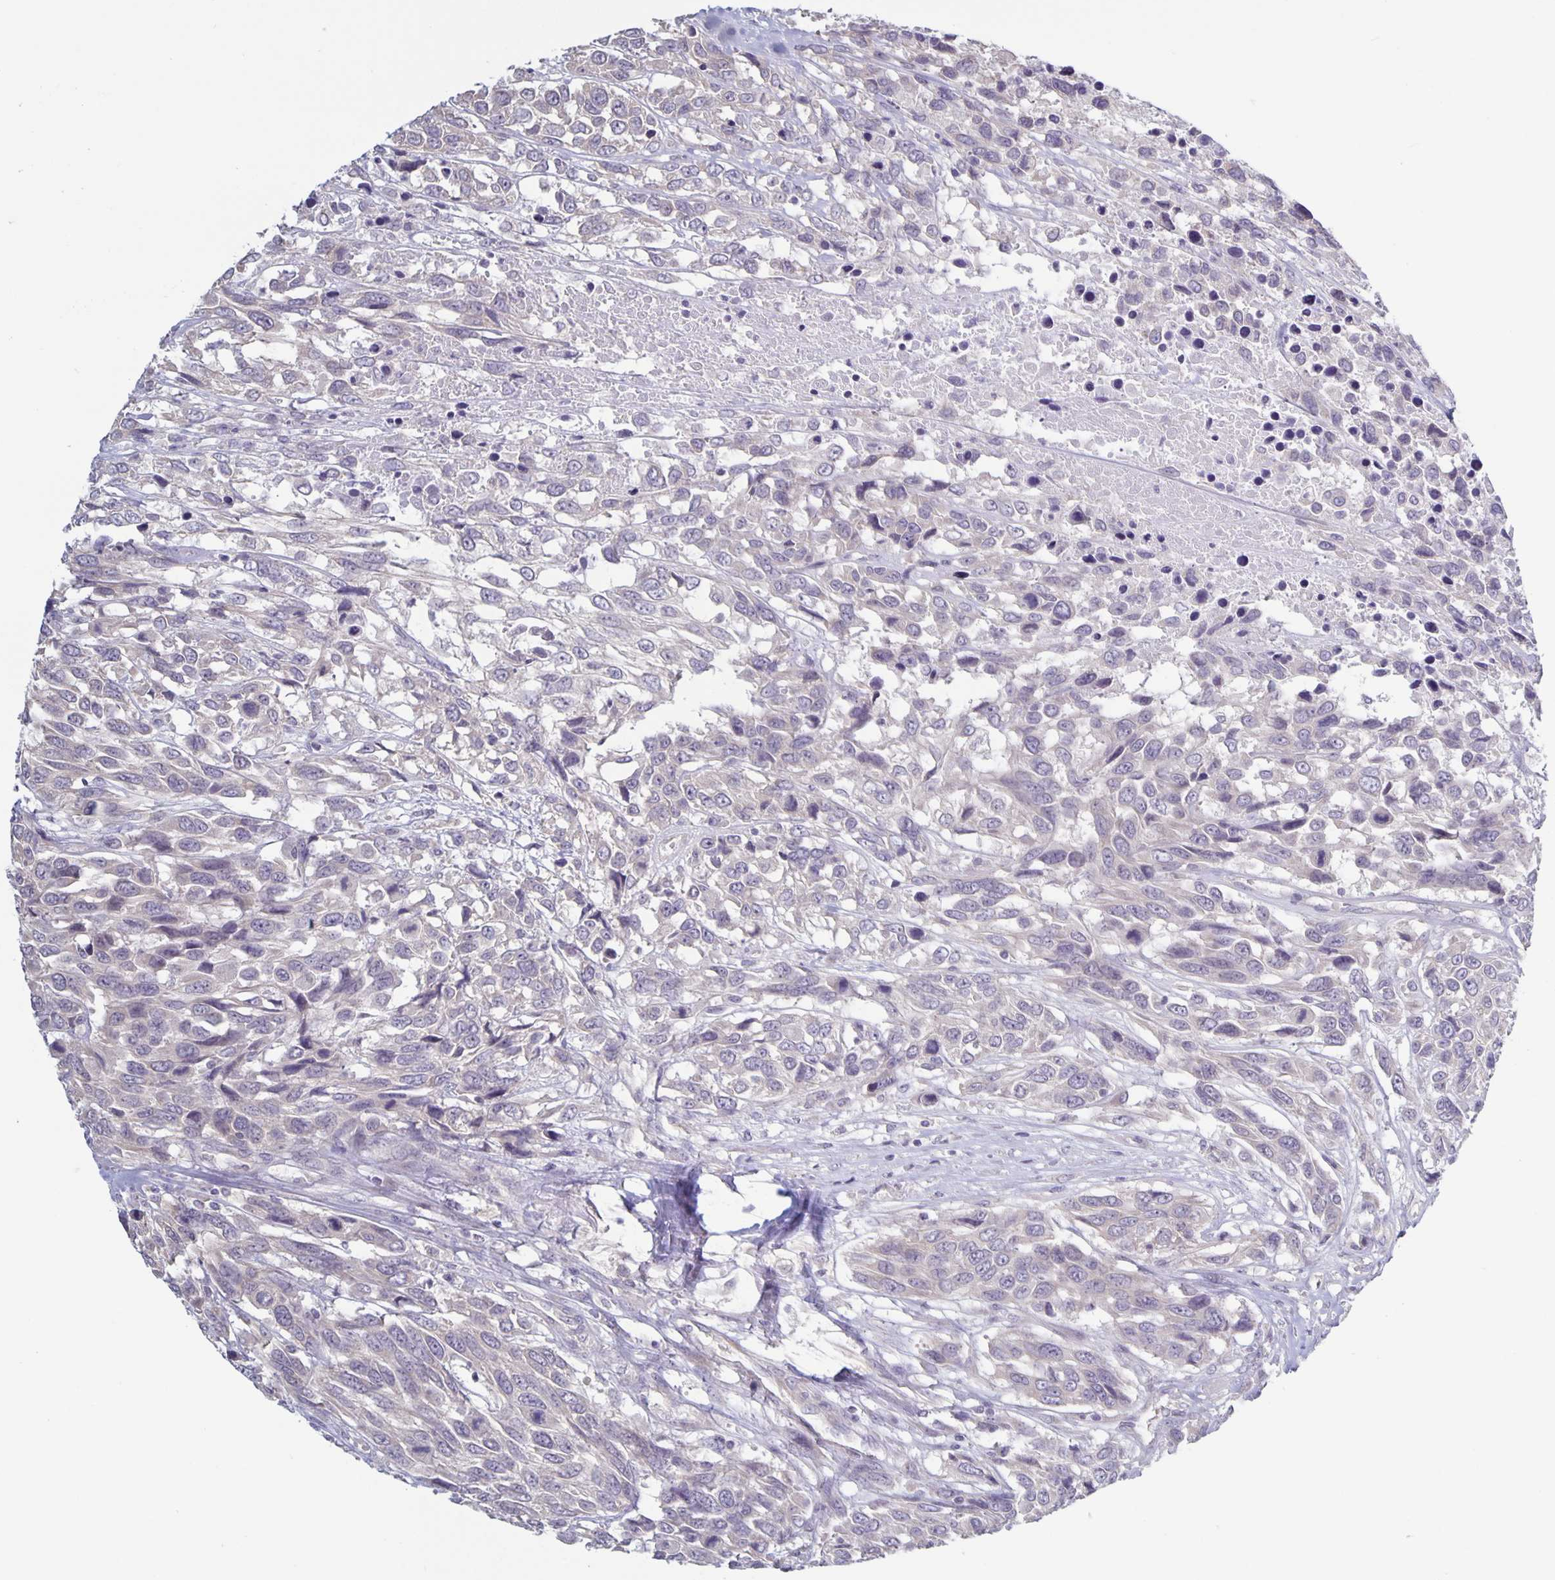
{"staining": {"intensity": "negative", "quantity": "none", "location": "none"}, "tissue": "urothelial cancer", "cell_type": "Tumor cells", "image_type": "cancer", "snomed": [{"axis": "morphology", "description": "Urothelial carcinoma, High grade"}, {"axis": "topography", "description": "Urinary bladder"}], "caption": "DAB (3,3'-diaminobenzidine) immunohistochemical staining of urothelial carcinoma (high-grade) exhibits no significant expression in tumor cells.", "gene": "PLCB3", "patient": {"sex": "female", "age": 70}}